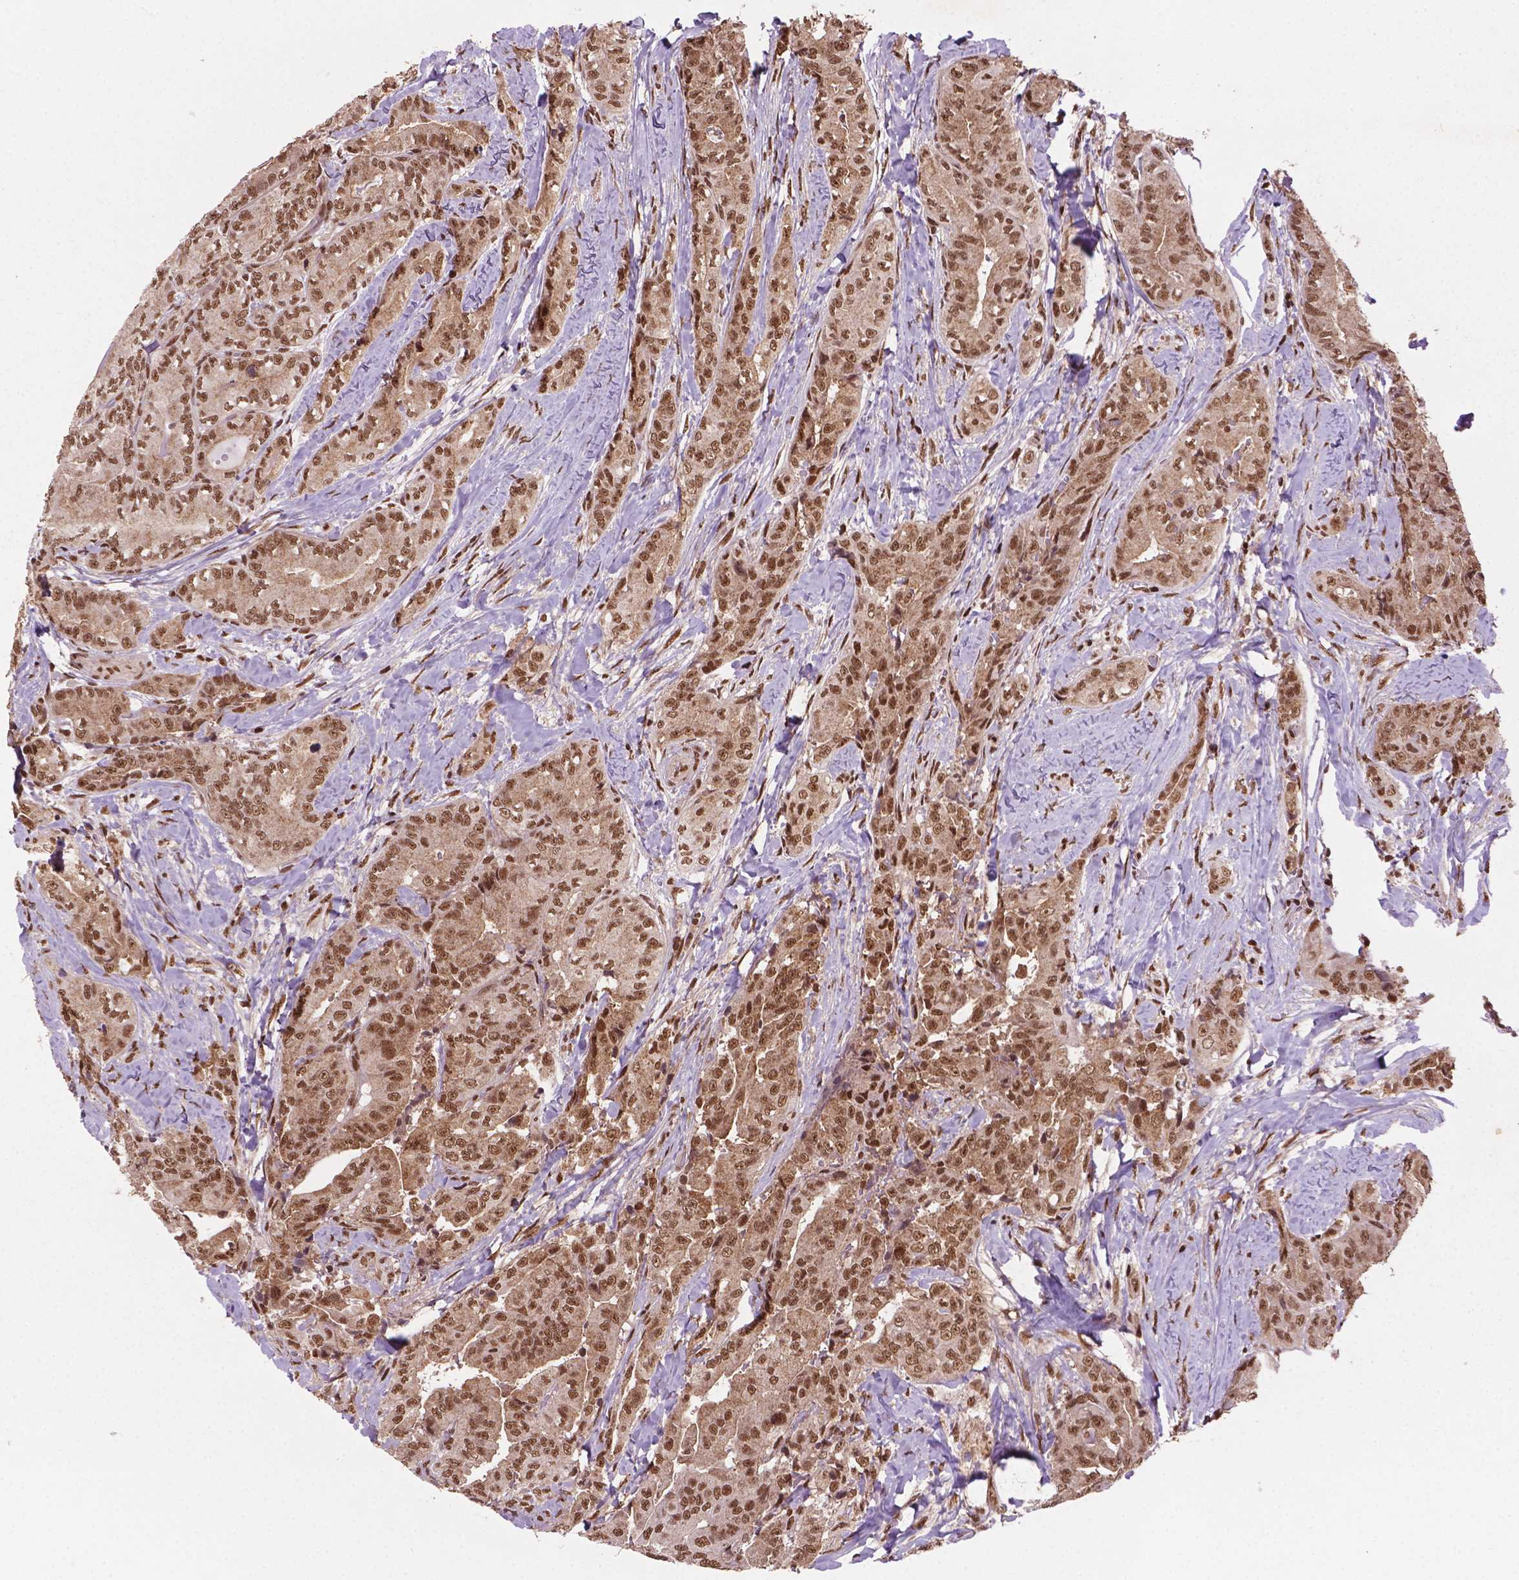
{"staining": {"intensity": "moderate", "quantity": ">75%", "location": "nuclear"}, "tissue": "thyroid cancer", "cell_type": "Tumor cells", "image_type": "cancer", "snomed": [{"axis": "morphology", "description": "Papillary adenocarcinoma, NOS"}, {"axis": "topography", "description": "Thyroid gland"}], "caption": "This is a micrograph of immunohistochemistry staining of thyroid cancer, which shows moderate staining in the nuclear of tumor cells.", "gene": "SIRT6", "patient": {"sex": "male", "age": 61}}